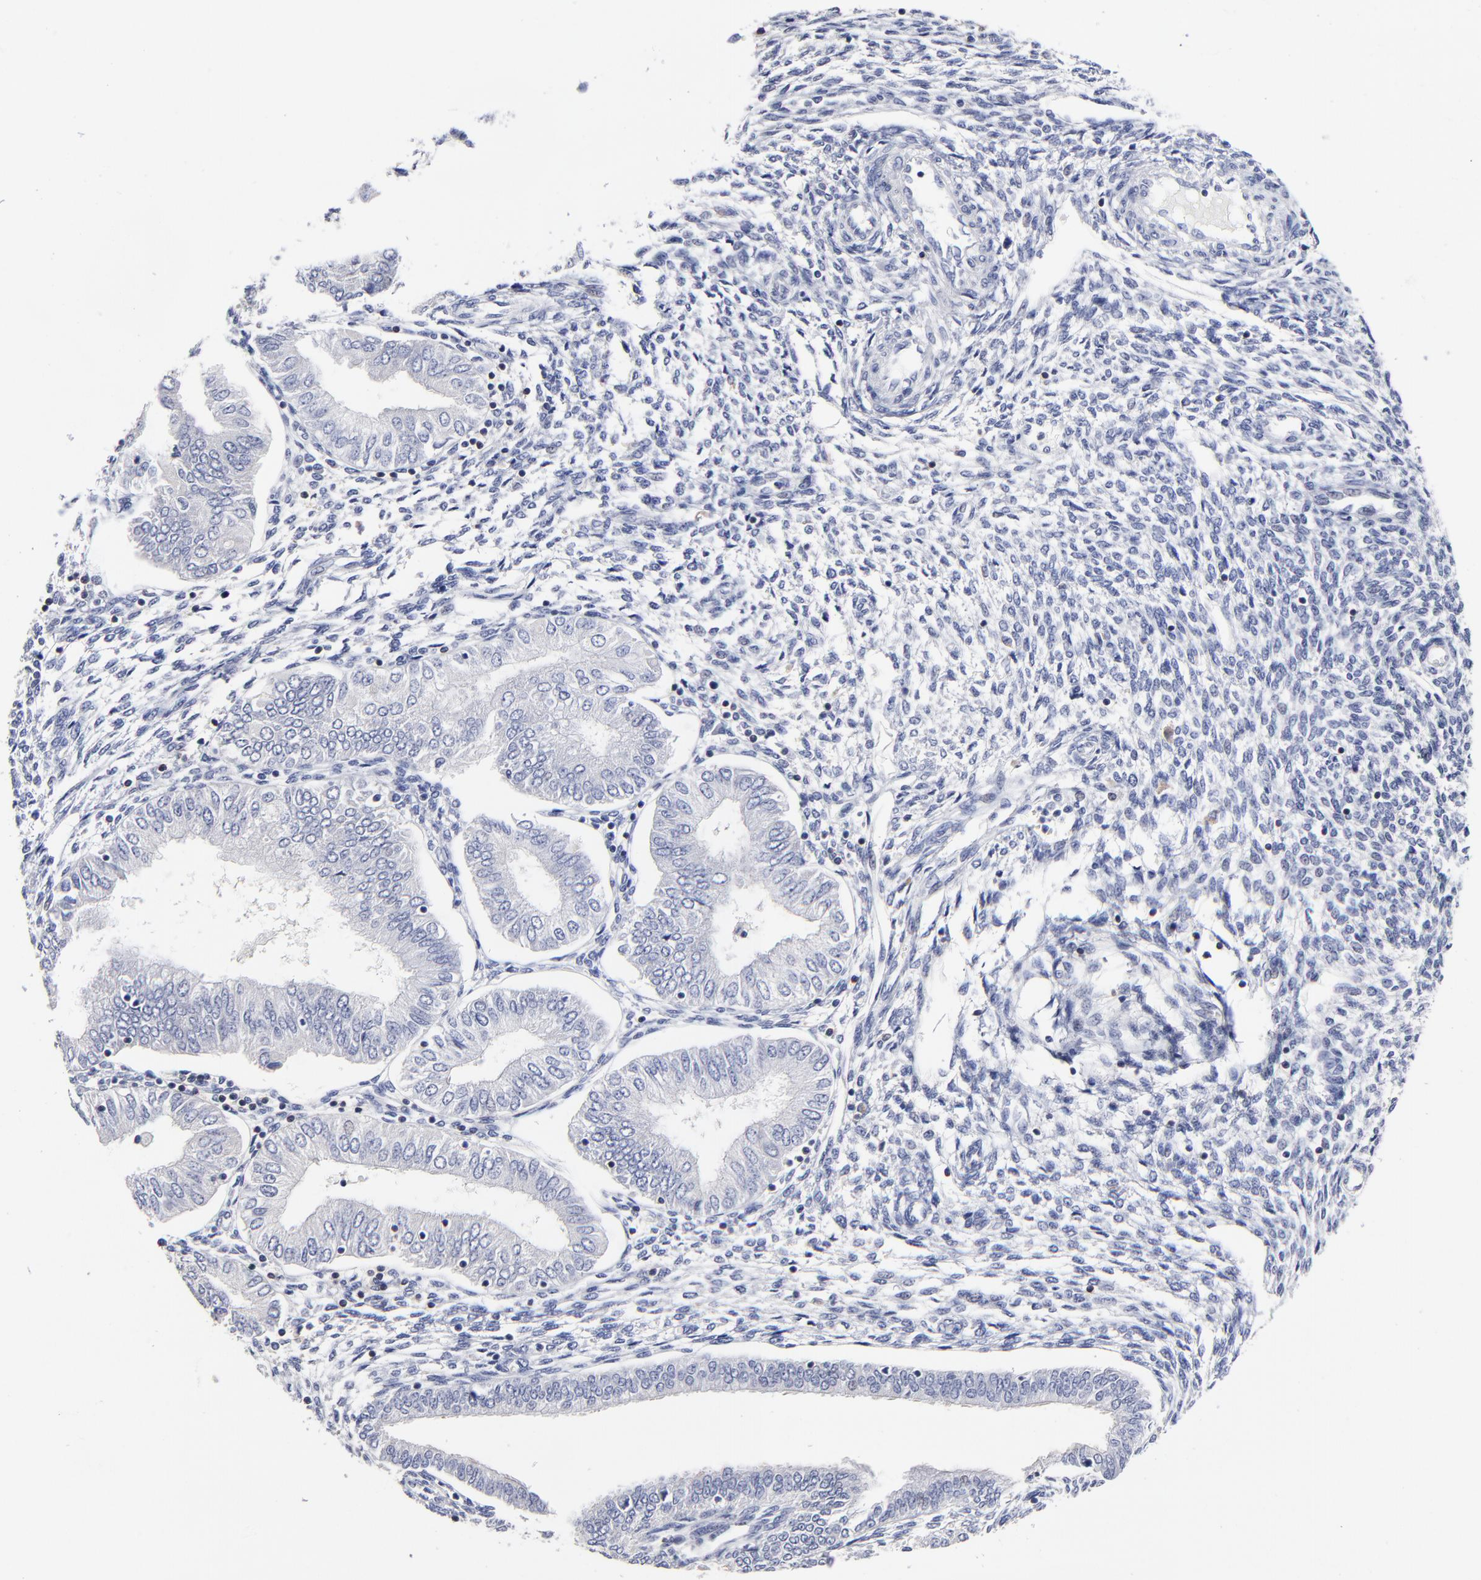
{"staining": {"intensity": "negative", "quantity": "none", "location": "none"}, "tissue": "endometrial cancer", "cell_type": "Tumor cells", "image_type": "cancer", "snomed": [{"axis": "morphology", "description": "Adenocarcinoma, NOS"}, {"axis": "topography", "description": "Endometrium"}], "caption": "Tumor cells are negative for protein expression in human endometrial cancer.", "gene": "TRAT1", "patient": {"sex": "female", "age": 51}}